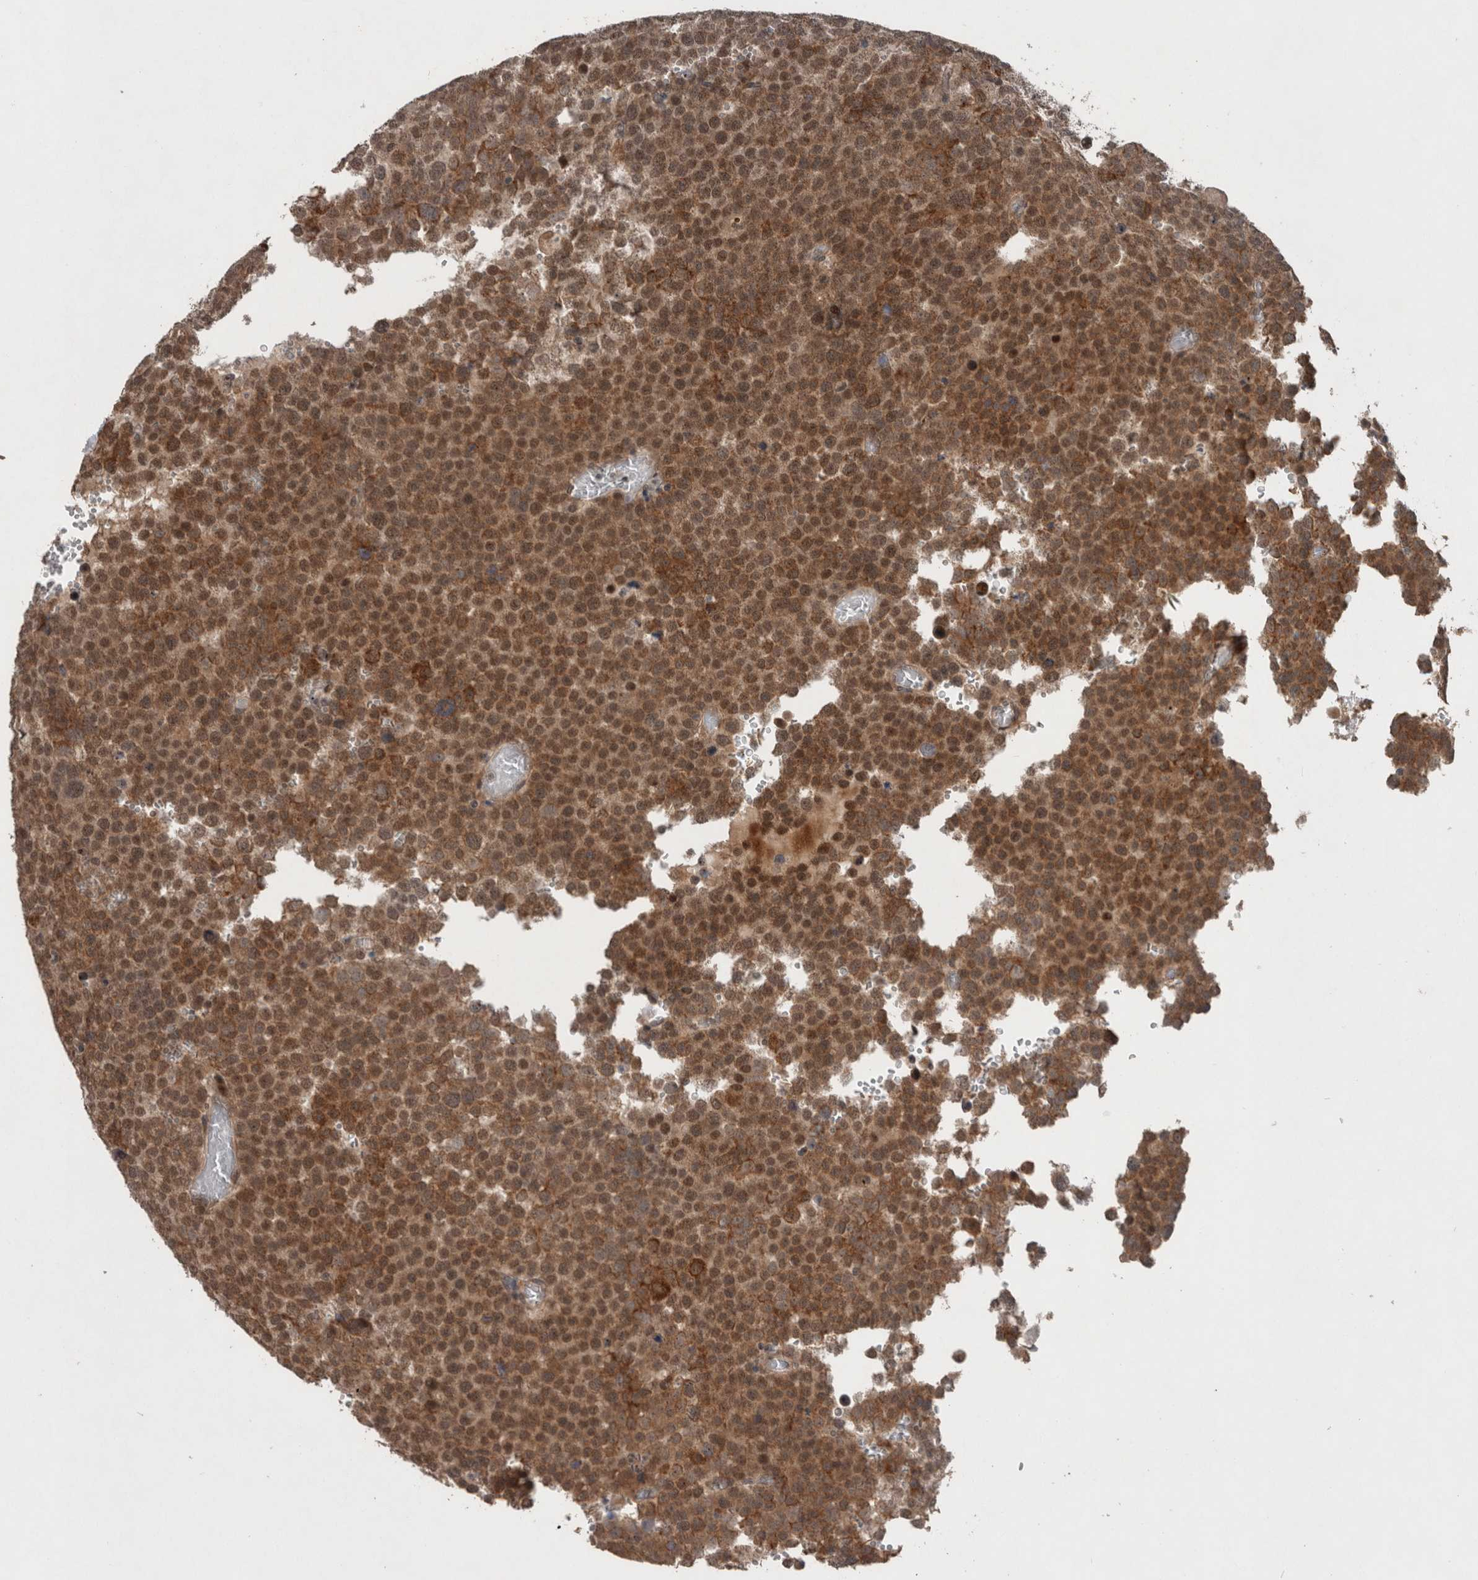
{"staining": {"intensity": "moderate", "quantity": ">75%", "location": "cytoplasmic/membranous,nuclear"}, "tissue": "testis cancer", "cell_type": "Tumor cells", "image_type": "cancer", "snomed": [{"axis": "morphology", "description": "Seminoma, NOS"}, {"axis": "topography", "description": "Testis"}], "caption": "High-magnification brightfield microscopy of testis cancer (seminoma) stained with DAB (brown) and counterstained with hematoxylin (blue). tumor cells exhibit moderate cytoplasmic/membranous and nuclear positivity is seen in approximately>75% of cells.", "gene": "GIMAP6", "patient": {"sex": "male", "age": 71}}